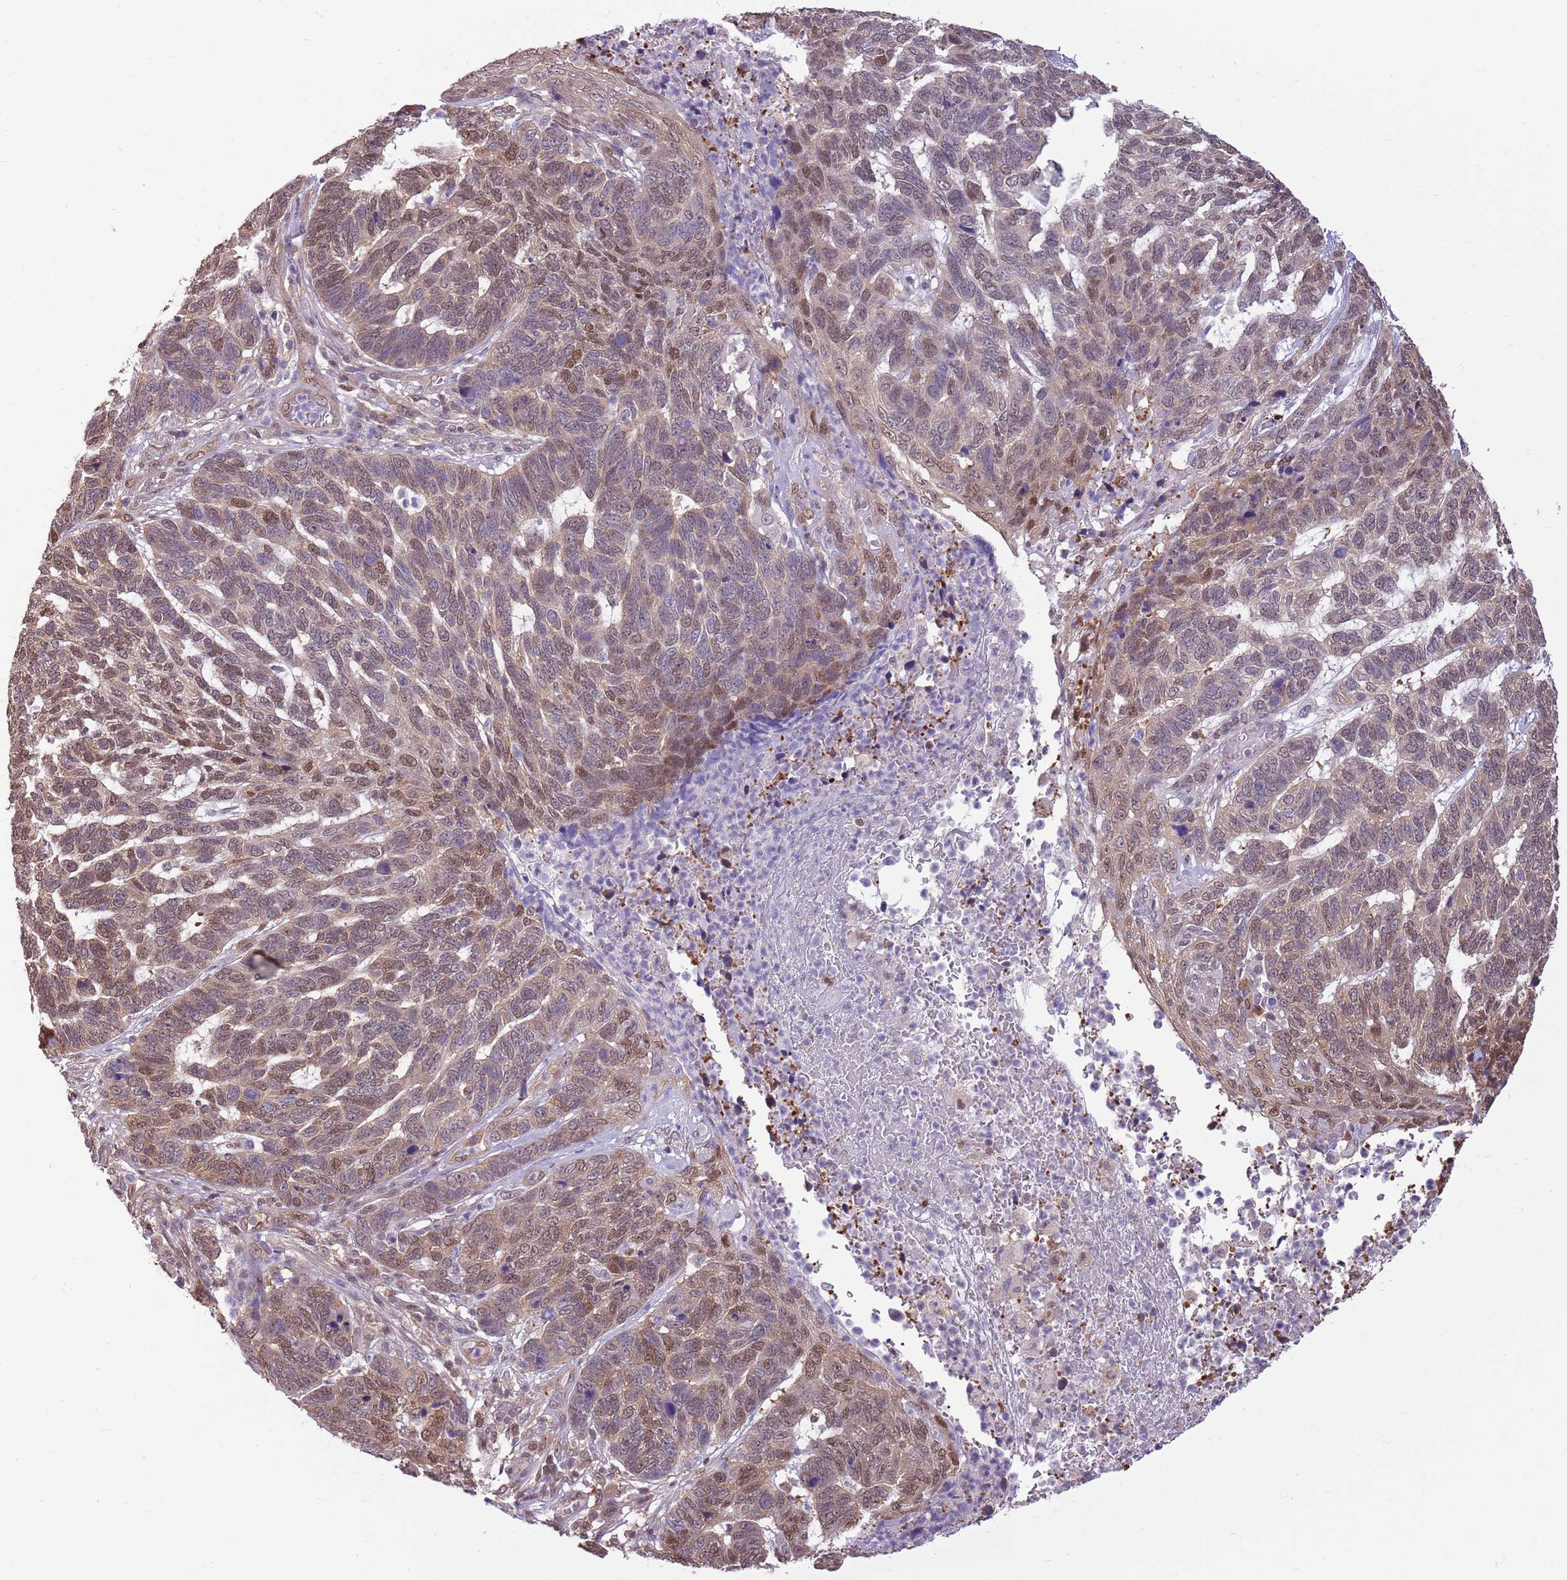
{"staining": {"intensity": "moderate", "quantity": "25%-75%", "location": "cytoplasmic/membranous,nuclear"}, "tissue": "skin cancer", "cell_type": "Tumor cells", "image_type": "cancer", "snomed": [{"axis": "morphology", "description": "Basal cell carcinoma"}, {"axis": "topography", "description": "Skin"}], "caption": "IHC of skin cancer (basal cell carcinoma) demonstrates medium levels of moderate cytoplasmic/membranous and nuclear staining in approximately 25%-75% of tumor cells. The staining is performed using DAB (3,3'-diaminobenzidine) brown chromogen to label protein expression. The nuclei are counter-stained blue using hematoxylin.", "gene": "NSFL1C", "patient": {"sex": "female", "age": 65}}